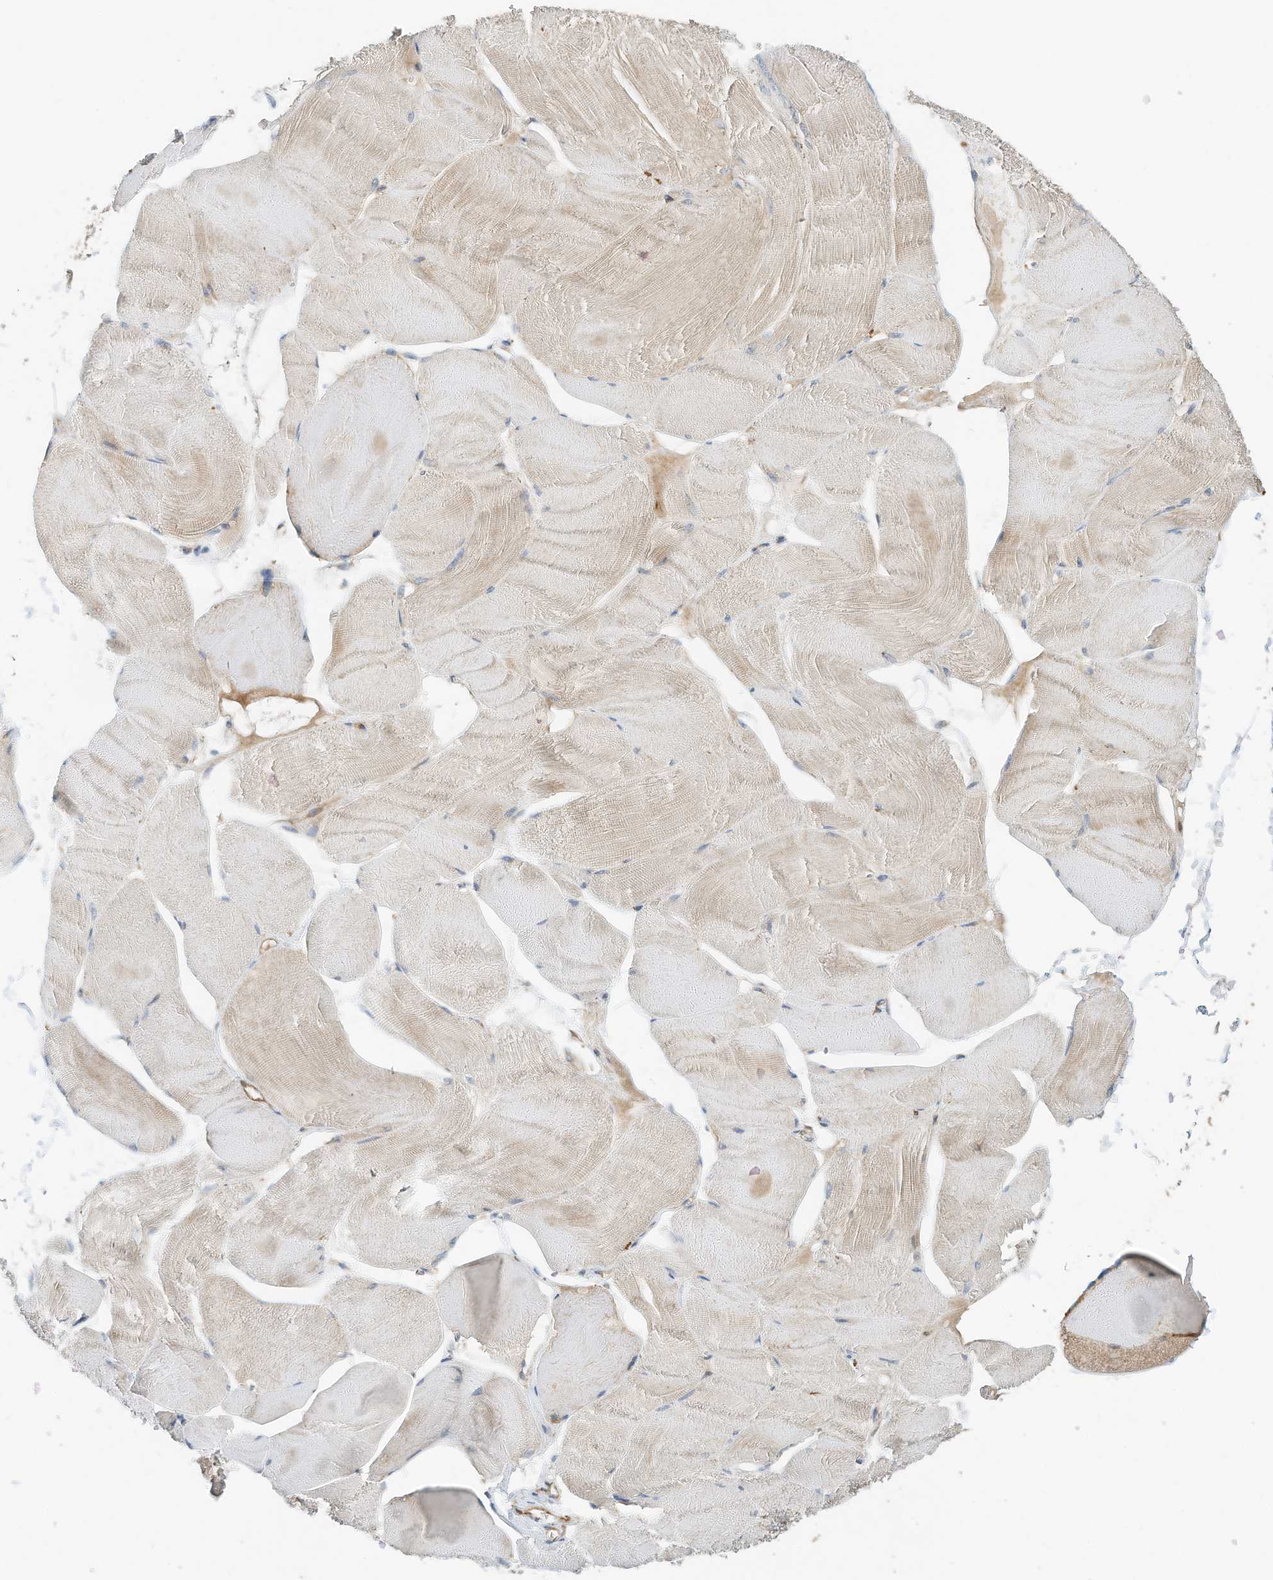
{"staining": {"intensity": "moderate", "quantity": "25%-75%", "location": "cytoplasmic/membranous"}, "tissue": "skeletal muscle", "cell_type": "Myocytes", "image_type": "normal", "snomed": [{"axis": "morphology", "description": "Normal tissue, NOS"}, {"axis": "morphology", "description": "Basal cell carcinoma"}, {"axis": "topography", "description": "Skeletal muscle"}], "caption": "Immunohistochemical staining of normal human skeletal muscle shows 25%-75% levels of moderate cytoplasmic/membranous protein positivity in about 25%-75% of myocytes. The protein is stained brown, and the nuclei are stained in blue (DAB IHC with brightfield microscopy, high magnification).", "gene": "CPAMD8", "patient": {"sex": "female", "age": 64}}